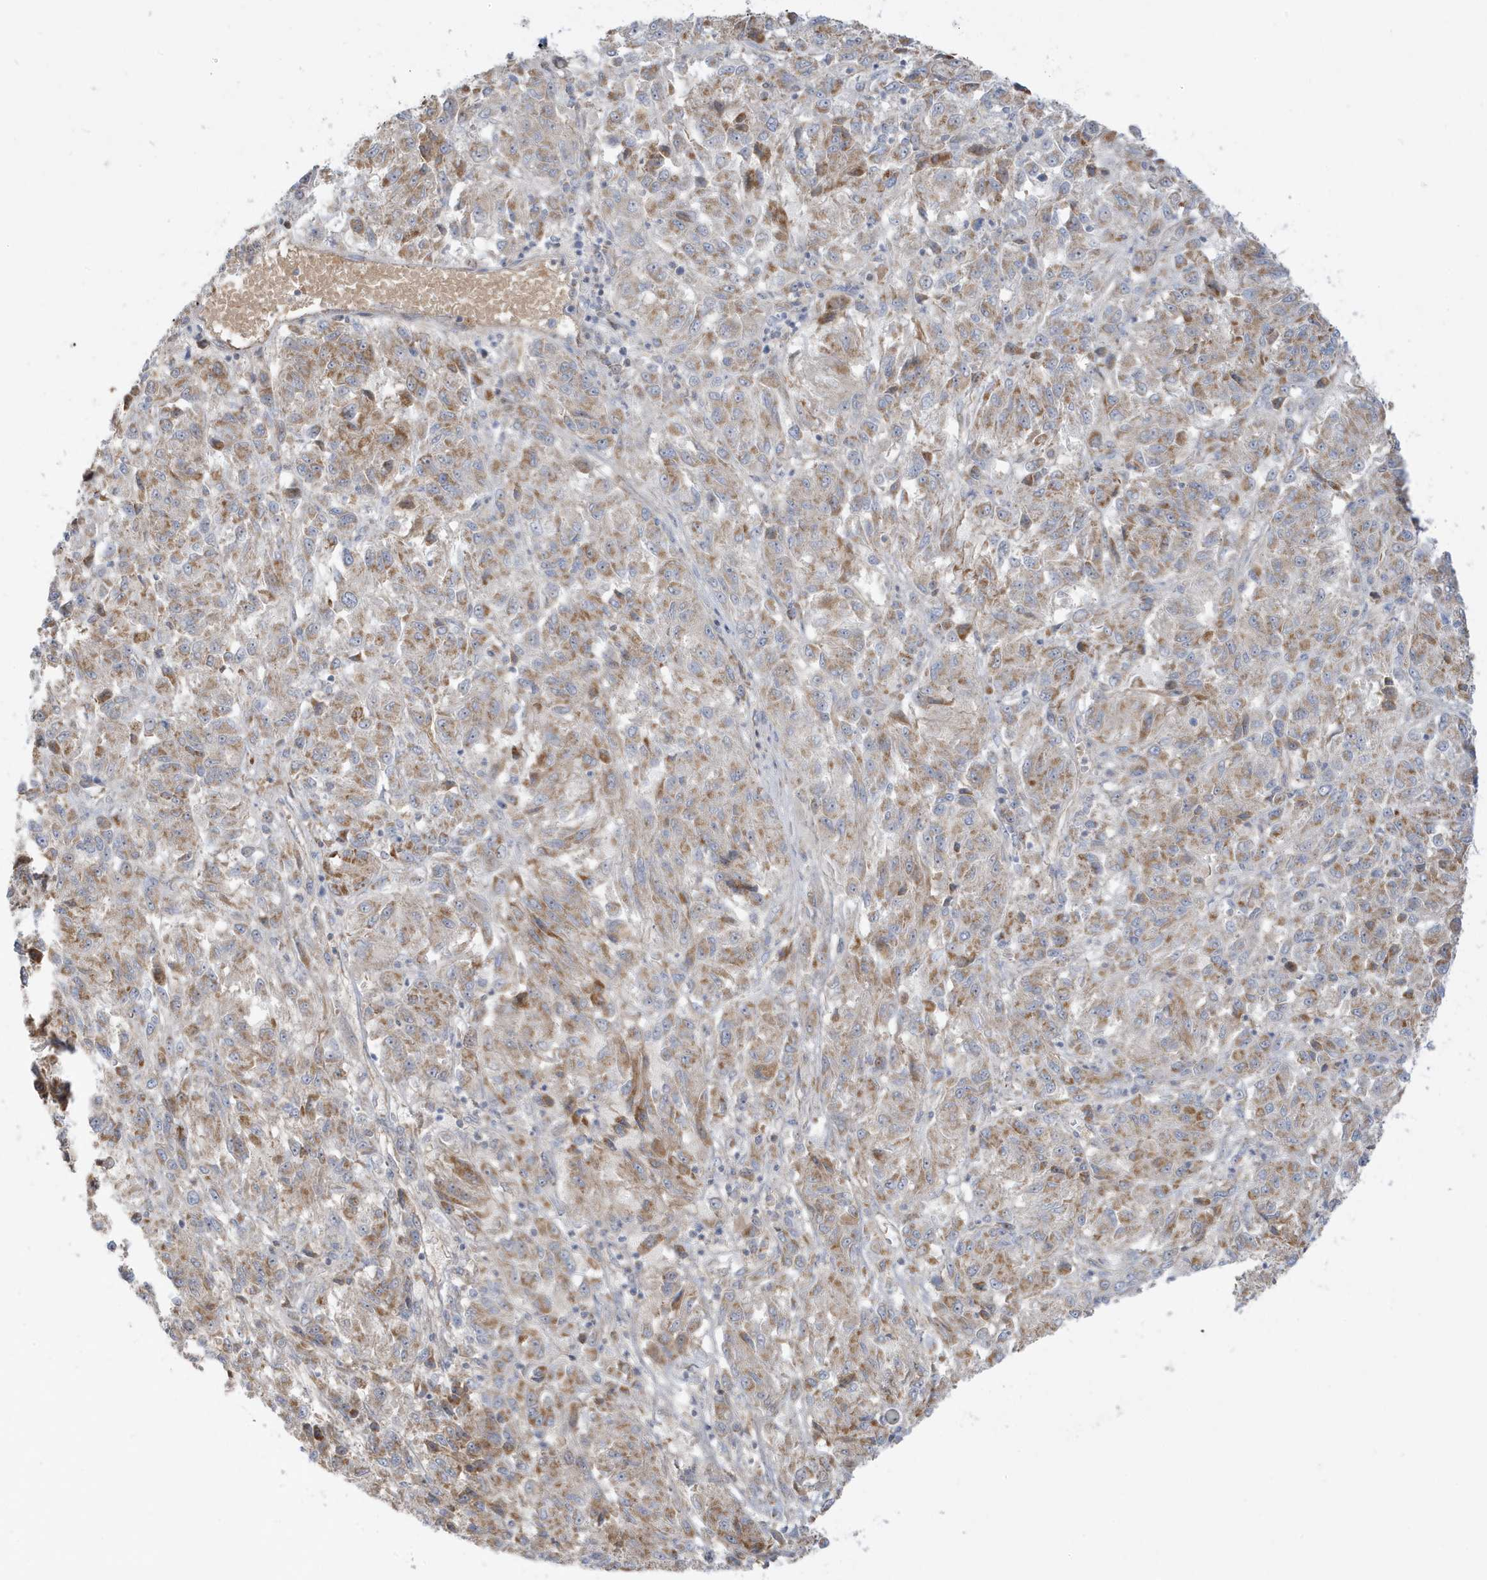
{"staining": {"intensity": "moderate", "quantity": ">75%", "location": "cytoplasmic/membranous"}, "tissue": "melanoma", "cell_type": "Tumor cells", "image_type": "cancer", "snomed": [{"axis": "morphology", "description": "Malignant melanoma, Metastatic site"}, {"axis": "topography", "description": "Lung"}], "caption": "Malignant melanoma (metastatic site) stained for a protein (brown) displays moderate cytoplasmic/membranous positive staining in about >75% of tumor cells.", "gene": "IFT57", "patient": {"sex": "male", "age": 64}}